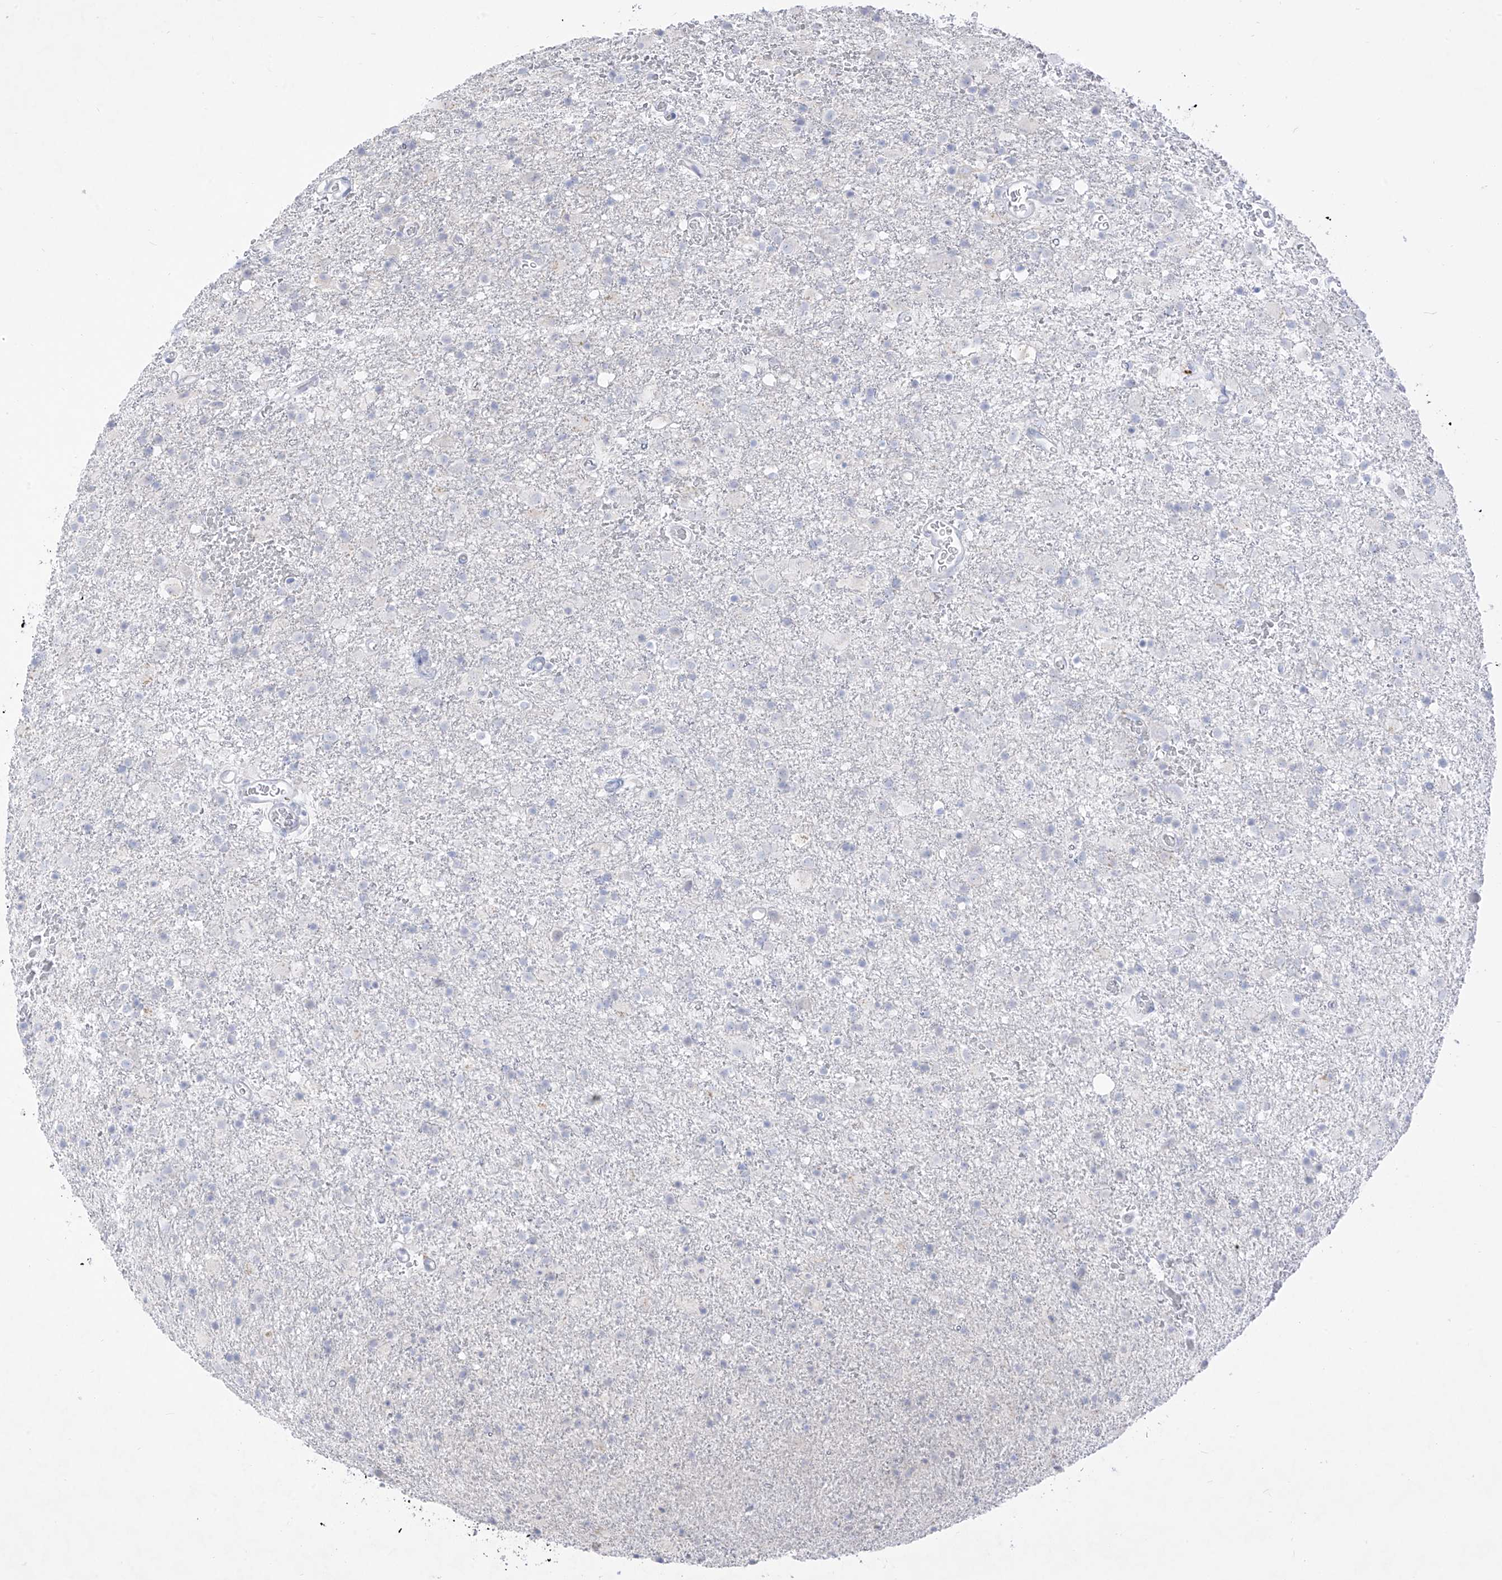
{"staining": {"intensity": "negative", "quantity": "none", "location": "none"}, "tissue": "glioma", "cell_type": "Tumor cells", "image_type": "cancer", "snomed": [{"axis": "morphology", "description": "Glioma, malignant, Low grade"}, {"axis": "topography", "description": "Brain"}], "caption": "High power microscopy micrograph of an IHC micrograph of glioma, revealing no significant expression in tumor cells.", "gene": "TGM4", "patient": {"sex": "male", "age": 65}}